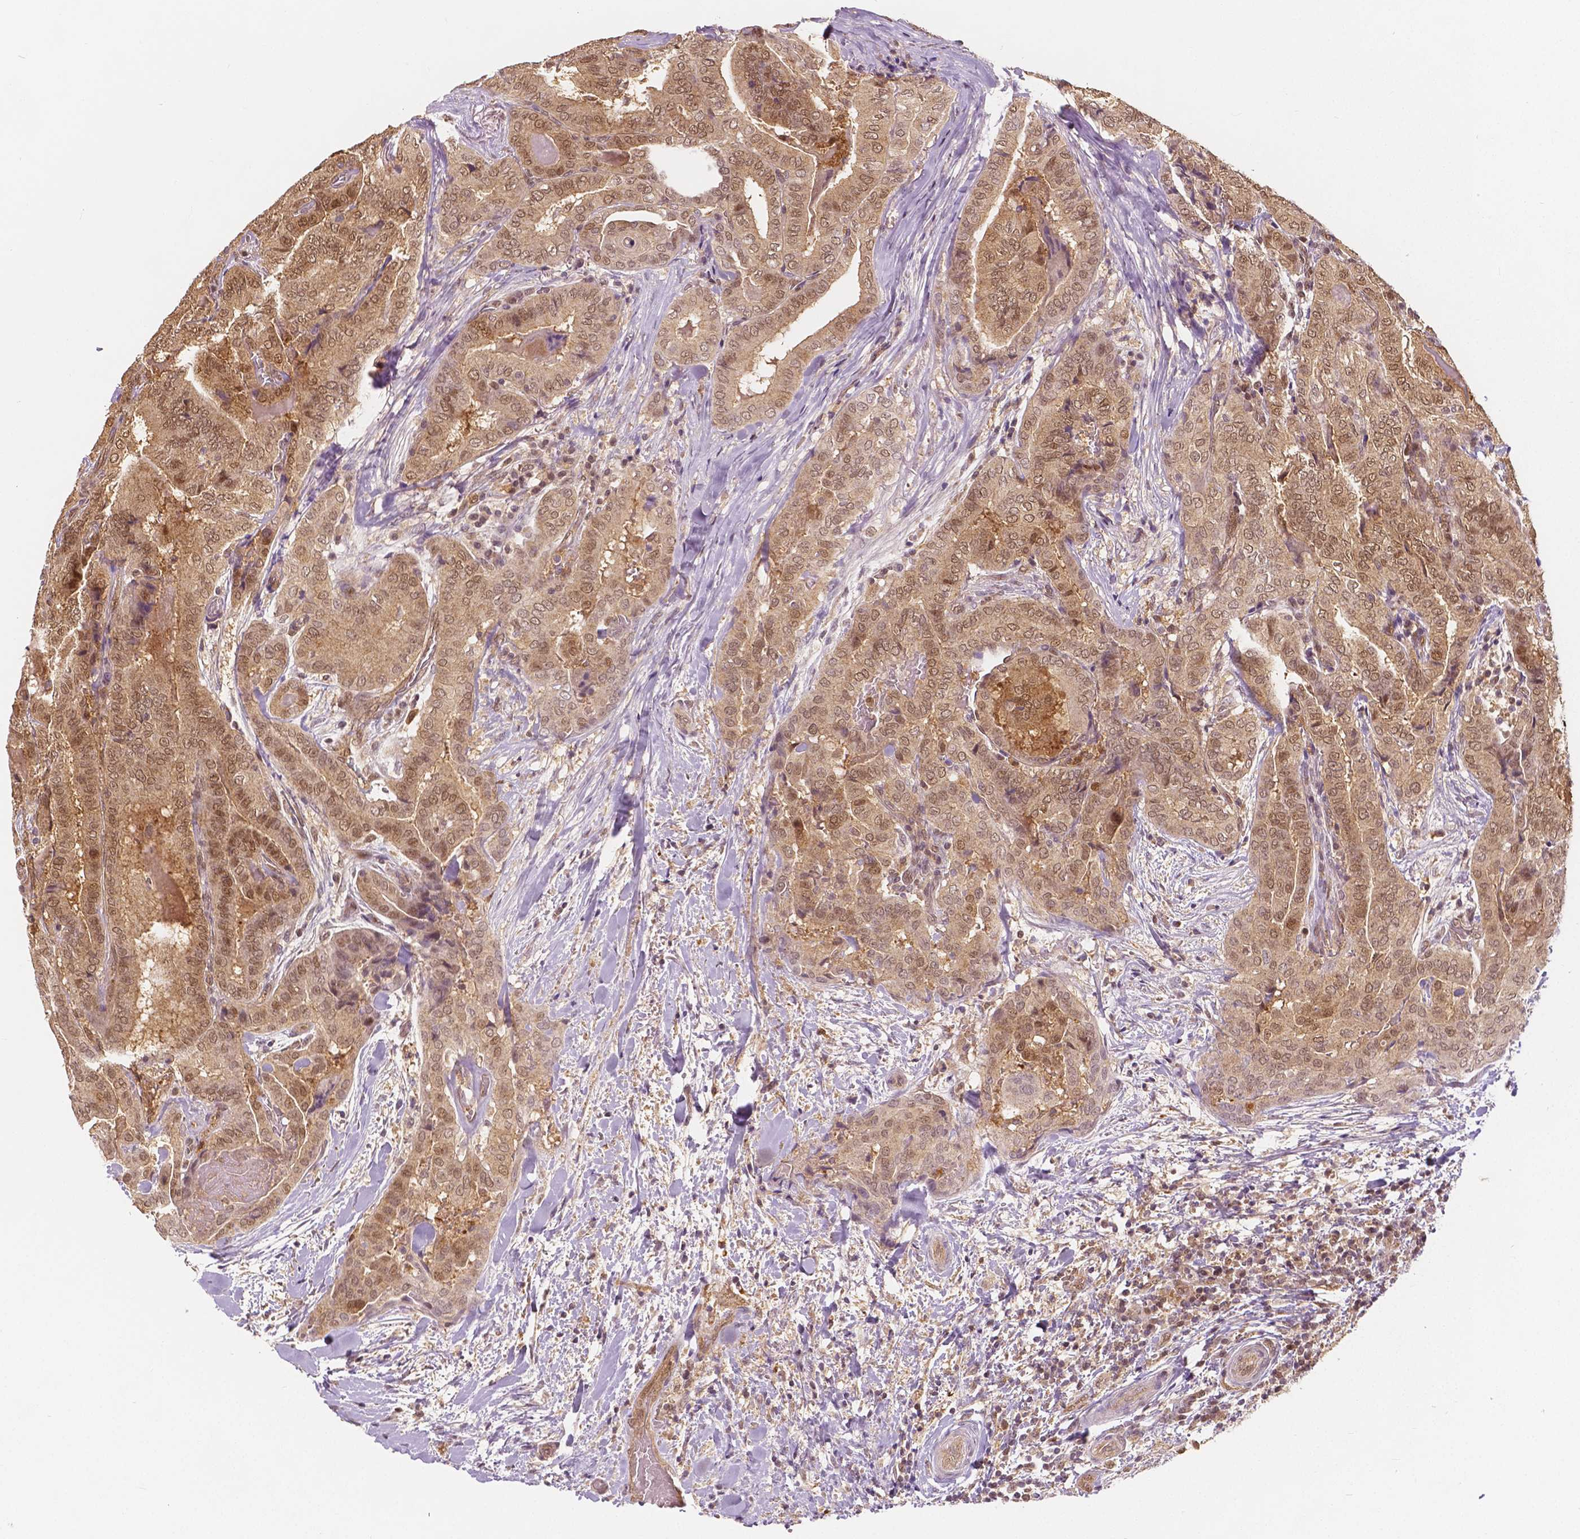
{"staining": {"intensity": "moderate", "quantity": ">75%", "location": "cytoplasmic/membranous,nuclear"}, "tissue": "thyroid cancer", "cell_type": "Tumor cells", "image_type": "cancer", "snomed": [{"axis": "morphology", "description": "Papillary adenocarcinoma, NOS"}, {"axis": "topography", "description": "Thyroid gland"}], "caption": "Immunohistochemistry histopathology image of neoplastic tissue: human papillary adenocarcinoma (thyroid) stained using immunohistochemistry (IHC) reveals medium levels of moderate protein expression localized specifically in the cytoplasmic/membranous and nuclear of tumor cells, appearing as a cytoplasmic/membranous and nuclear brown color.", "gene": "NAPRT", "patient": {"sex": "female", "age": 61}}